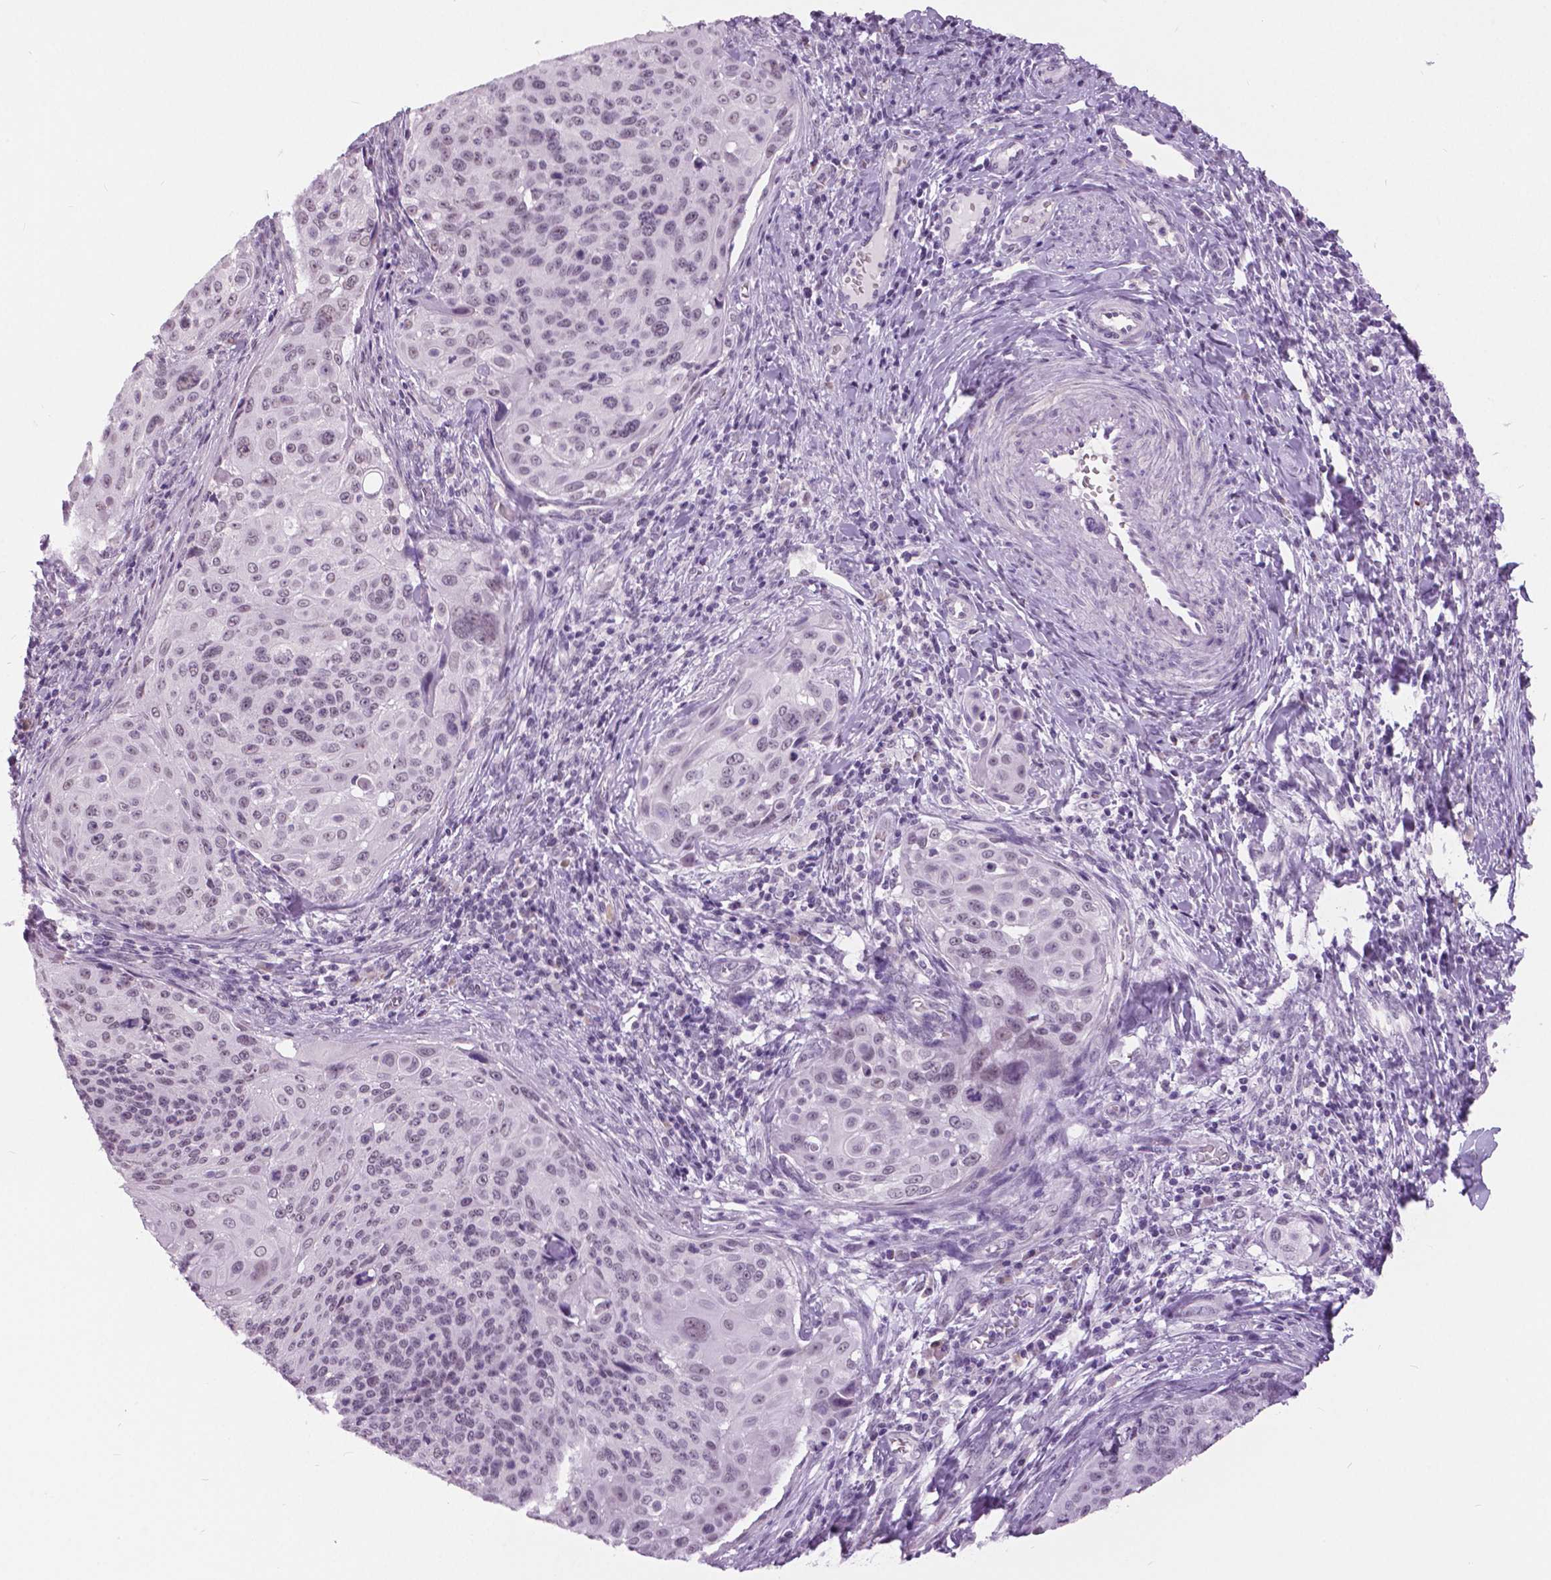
{"staining": {"intensity": "negative", "quantity": "none", "location": "none"}, "tissue": "cervical cancer", "cell_type": "Tumor cells", "image_type": "cancer", "snomed": [{"axis": "morphology", "description": "Squamous cell carcinoma, NOS"}, {"axis": "topography", "description": "Cervix"}], "caption": "Immunohistochemistry (IHC) photomicrograph of cervical cancer (squamous cell carcinoma) stained for a protein (brown), which displays no expression in tumor cells.", "gene": "MYOM1", "patient": {"sex": "female", "age": 49}}